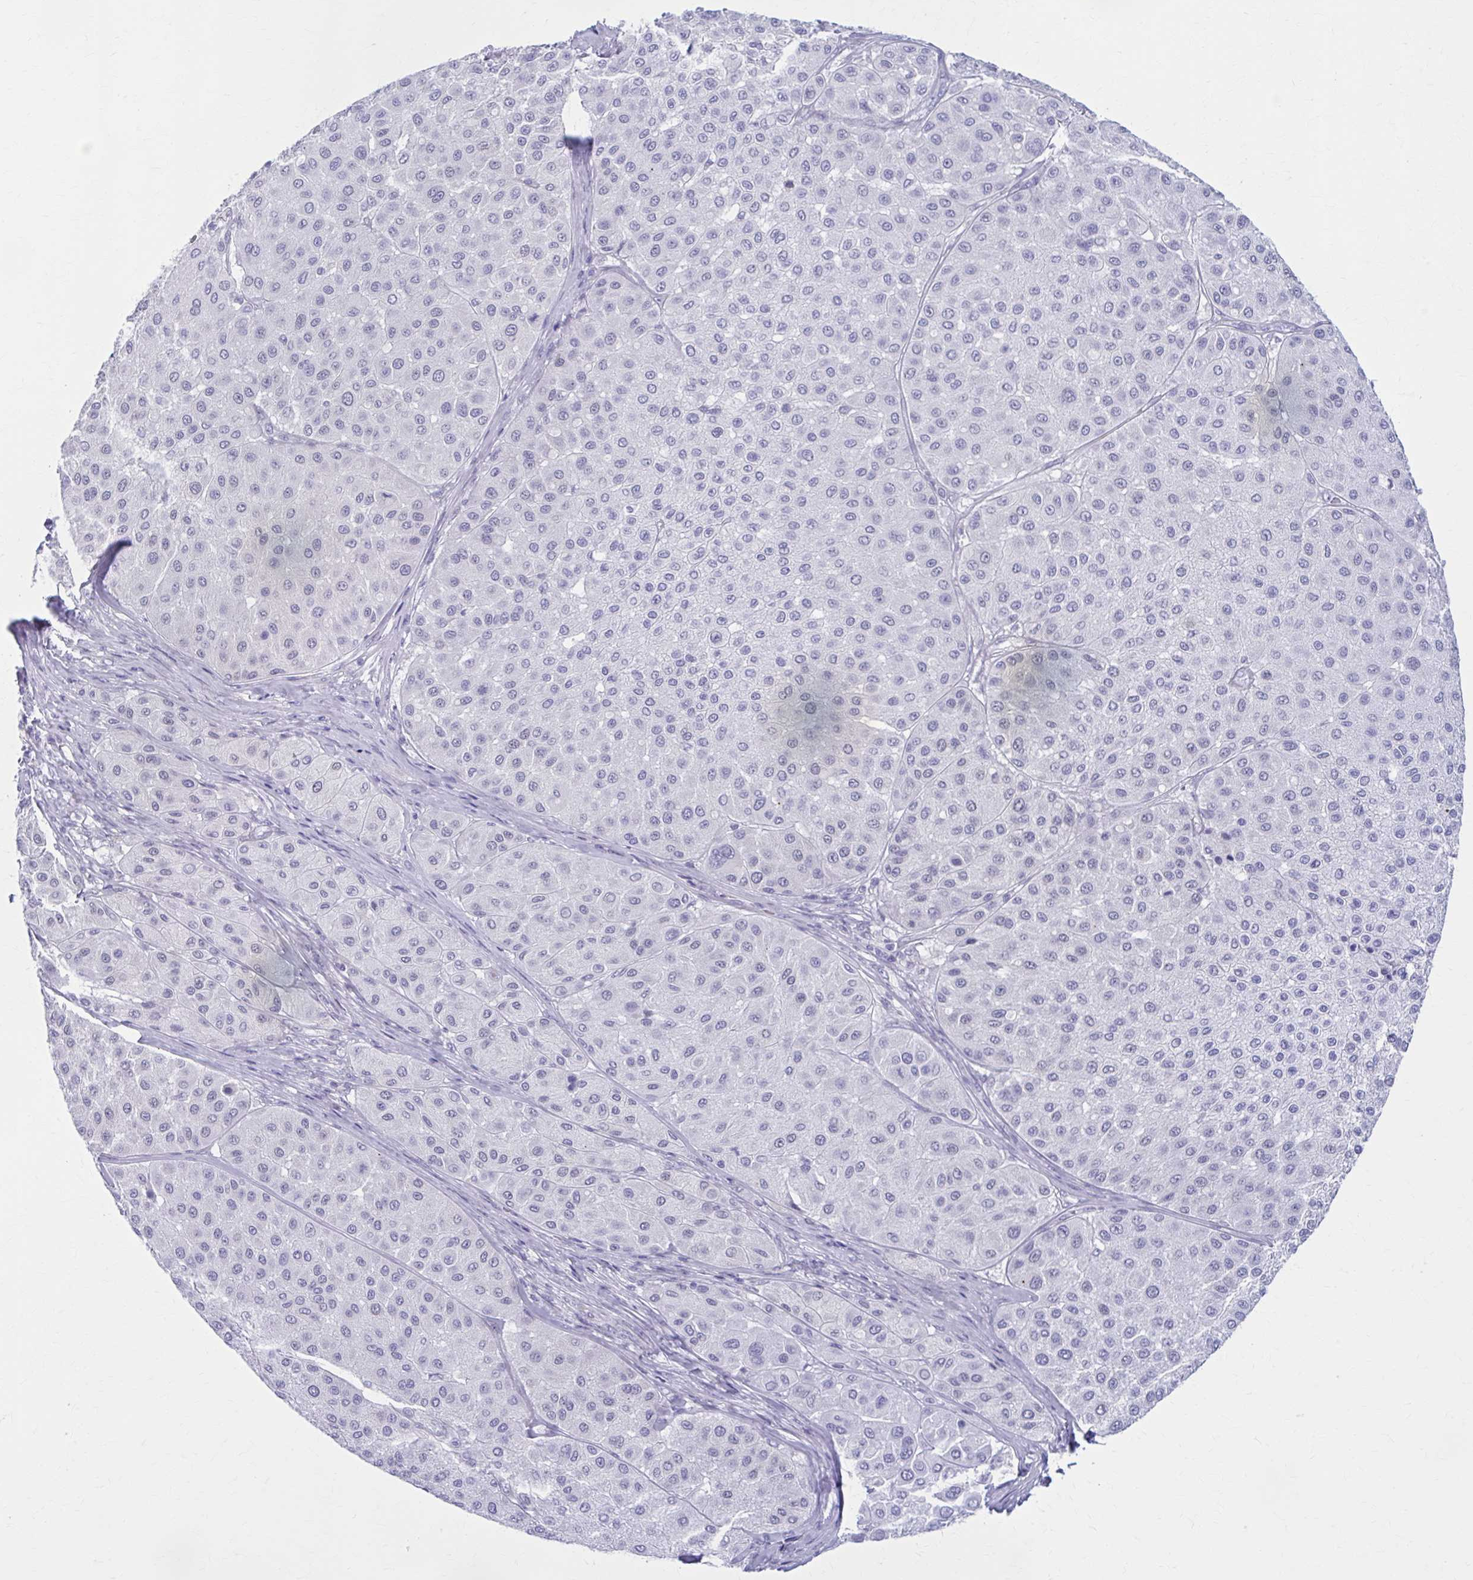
{"staining": {"intensity": "negative", "quantity": "none", "location": "none"}, "tissue": "melanoma", "cell_type": "Tumor cells", "image_type": "cancer", "snomed": [{"axis": "morphology", "description": "Malignant melanoma, Metastatic site"}, {"axis": "topography", "description": "Smooth muscle"}], "caption": "Malignant melanoma (metastatic site) was stained to show a protein in brown. There is no significant staining in tumor cells.", "gene": "CCDC105", "patient": {"sex": "male", "age": 41}}